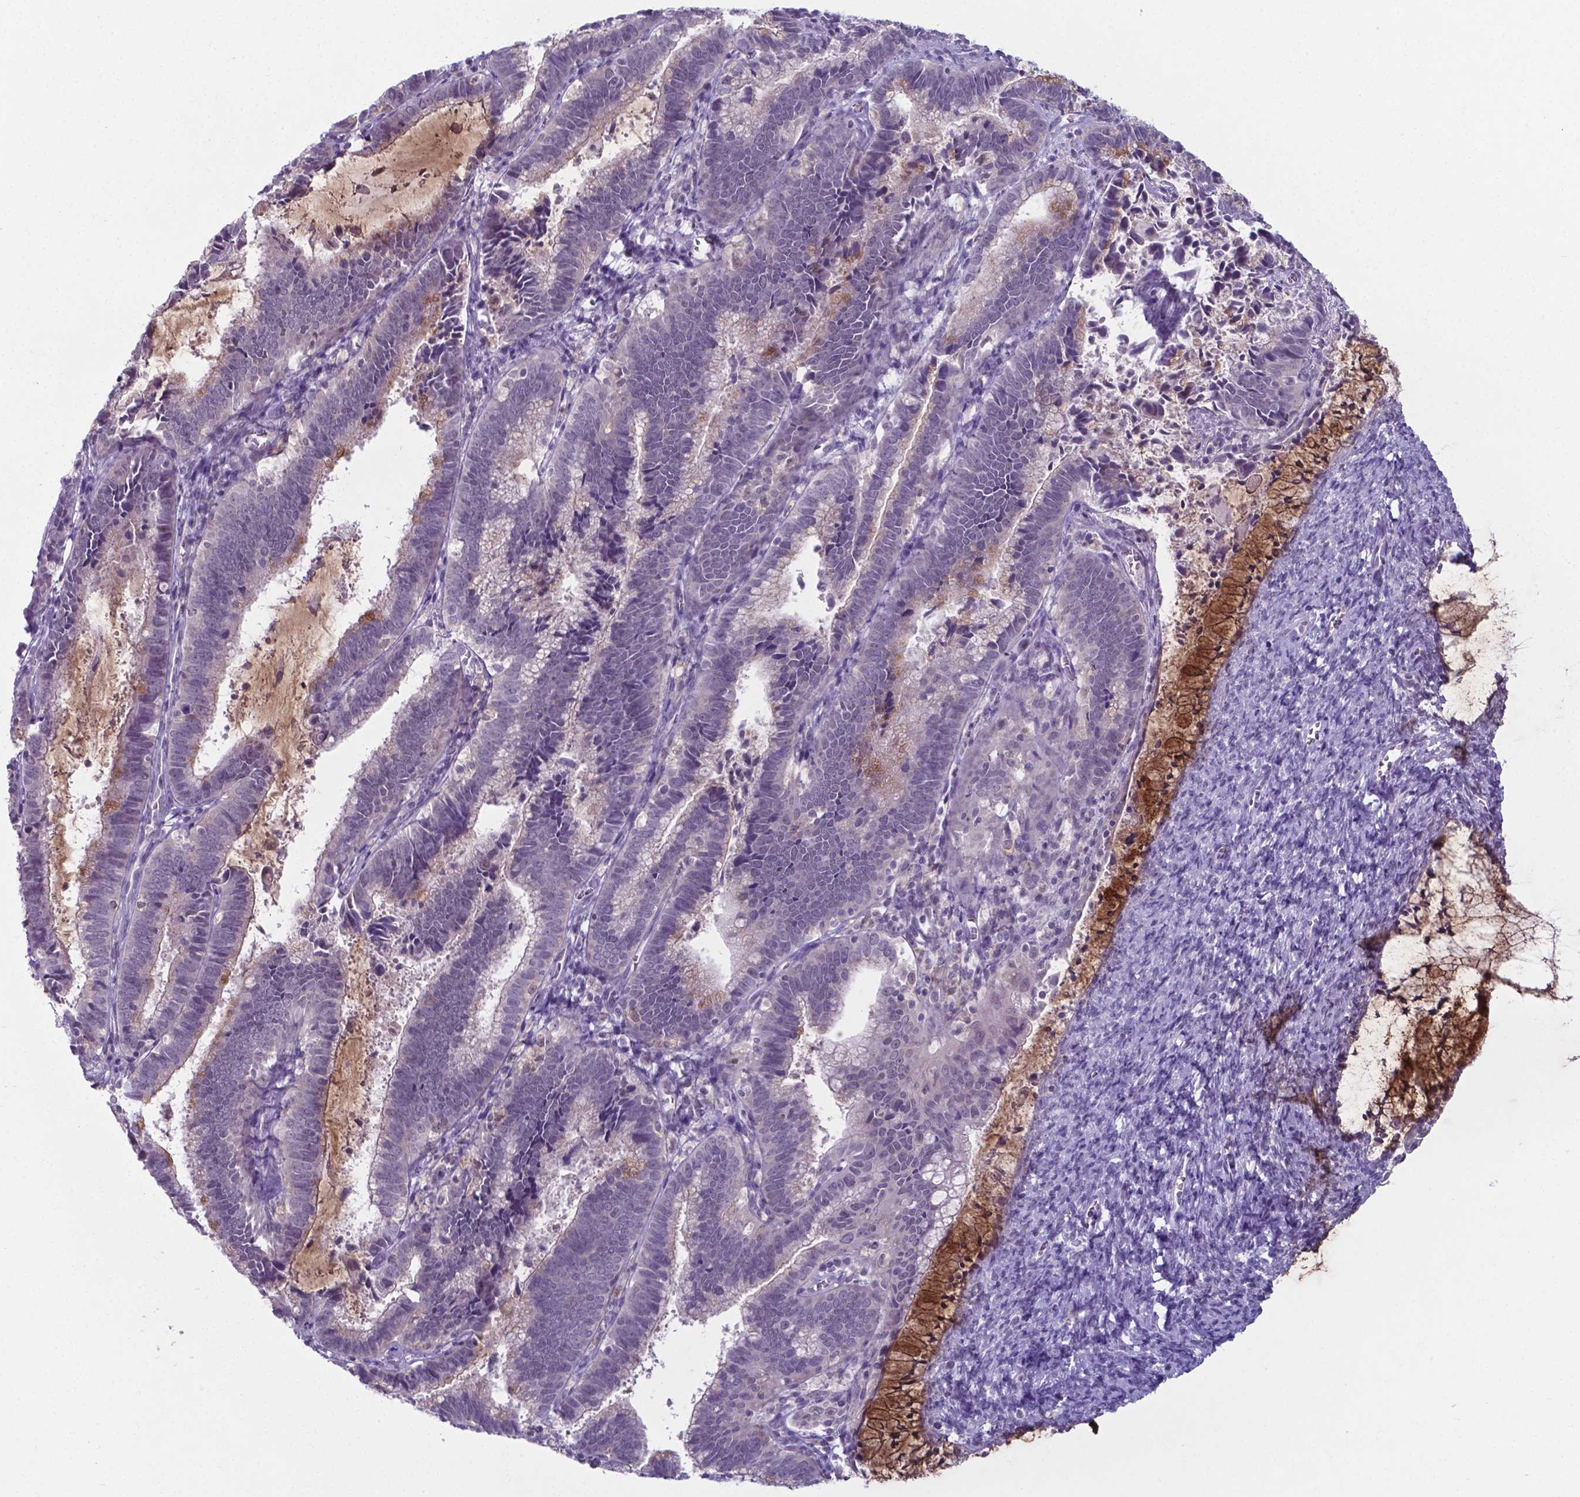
{"staining": {"intensity": "negative", "quantity": "none", "location": "none"}, "tissue": "cervical cancer", "cell_type": "Tumor cells", "image_type": "cancer", "snomed": [{"axis": "morphology", "description": "Adenocarcinoma, NOS"}, {"axis": "topography", "description": "Cervix"}], "caption": "The immunohistochemistry (IHC) histopathology image has no significant staining in tumor cells of adenocarcinoma (cervical) tissue. (DAB (3,3'-diaminobenzidine) immunohistochemistry (IHC), high magnification).", "gene": "AP5B1", "patient": {"sex": "female", "age": 61}}